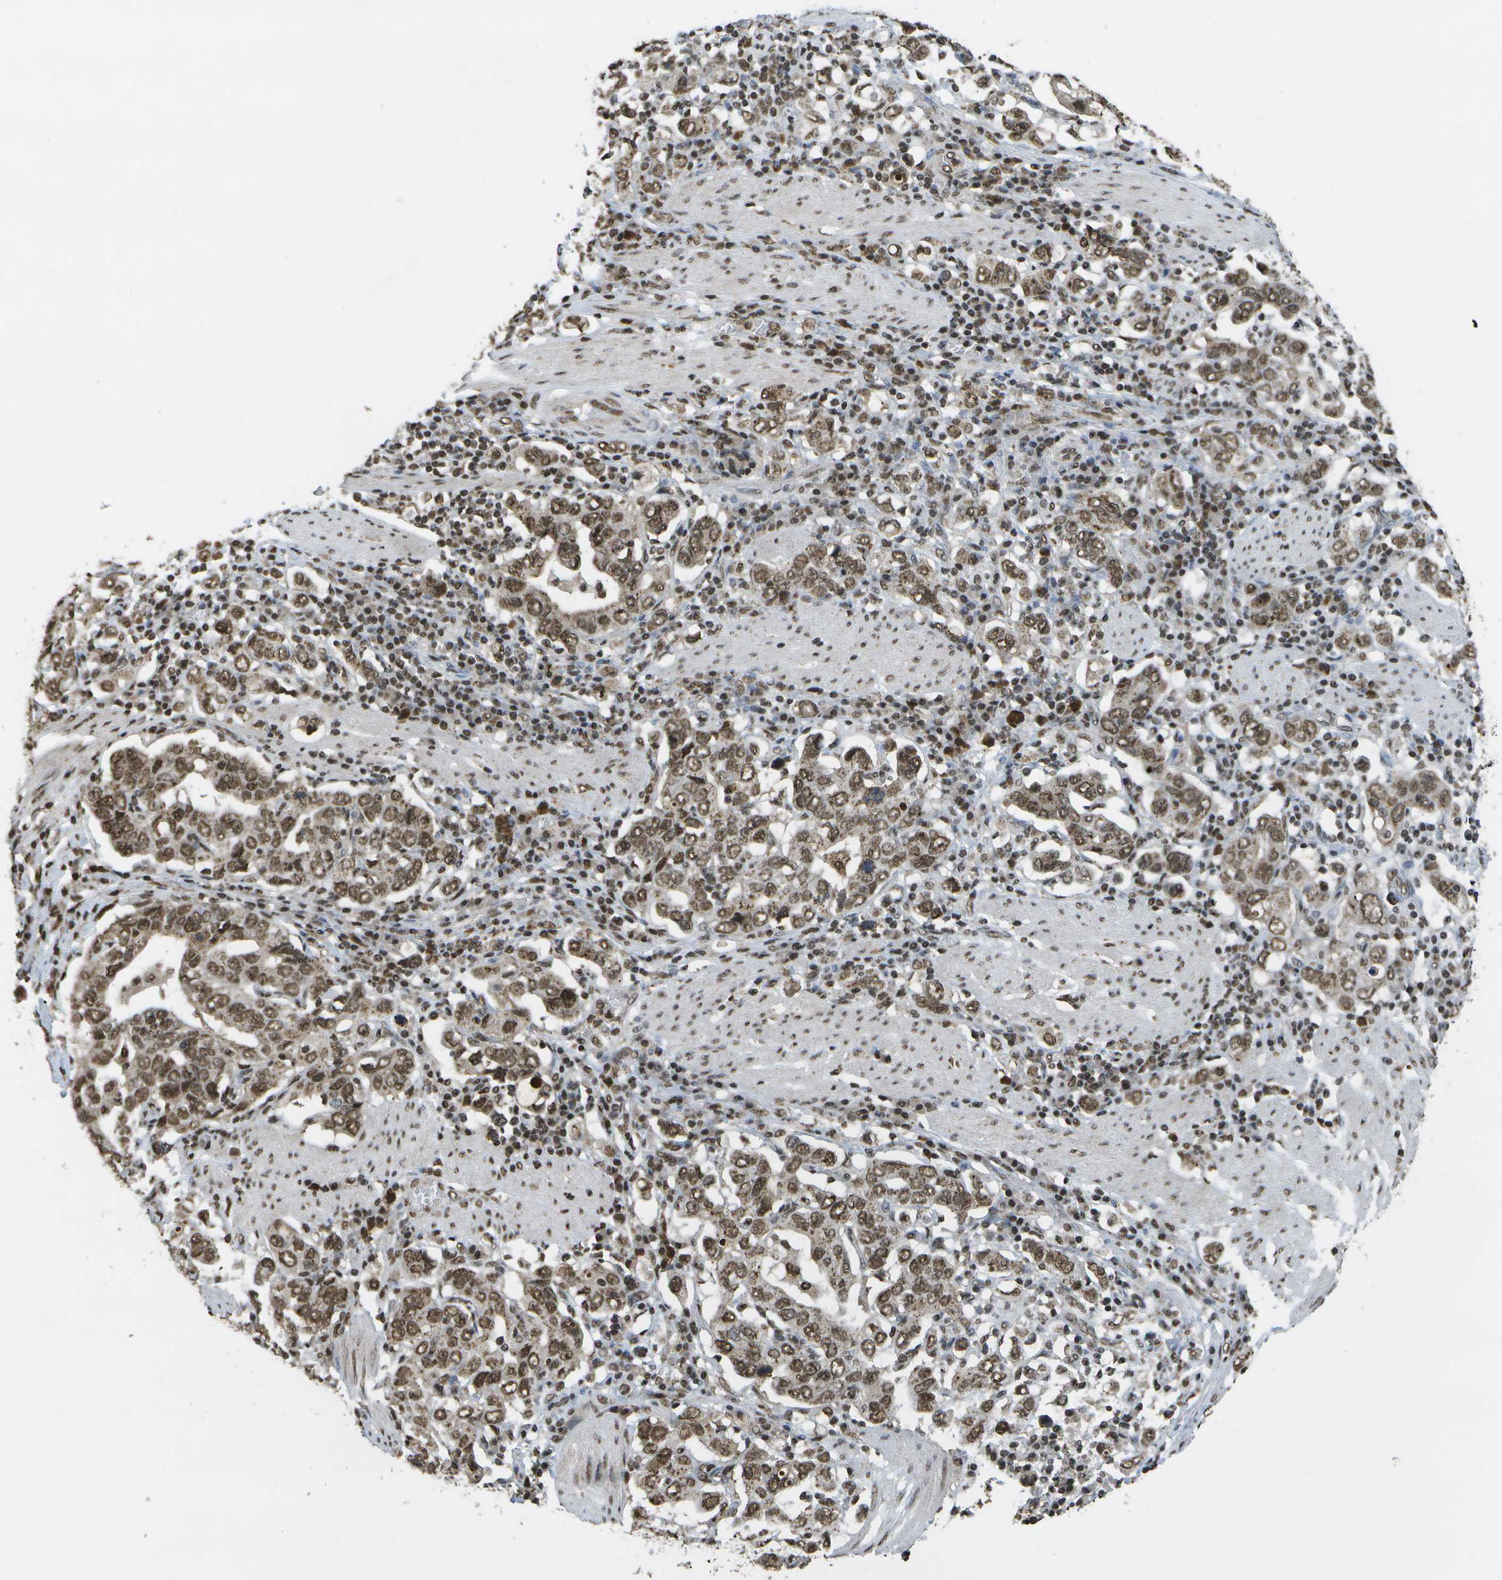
{"staining": {"intensity": "moderate", "quantity": ">75%", "location": "cytoplasmic/membranous,nuclear"}, "tissue": "stomach cancer", "cell_type": "Tumor cells", "image_type": "cancer", "snomed": [{"axis": "morphology", "description": "Adenocarcinoma, NOS"}, {"axis": "topography", "description": "Stomach, upper"}], "caption": "Approximately >75% of tumor cells in stomach cancer (adenocarcinoma) show moderate cytoplasmic/membranous and nuclear protein expression as visualized by brown immunohistochemical staining.", "gene": "SPEN", "patient": {"sex": "male", "age": 62}}